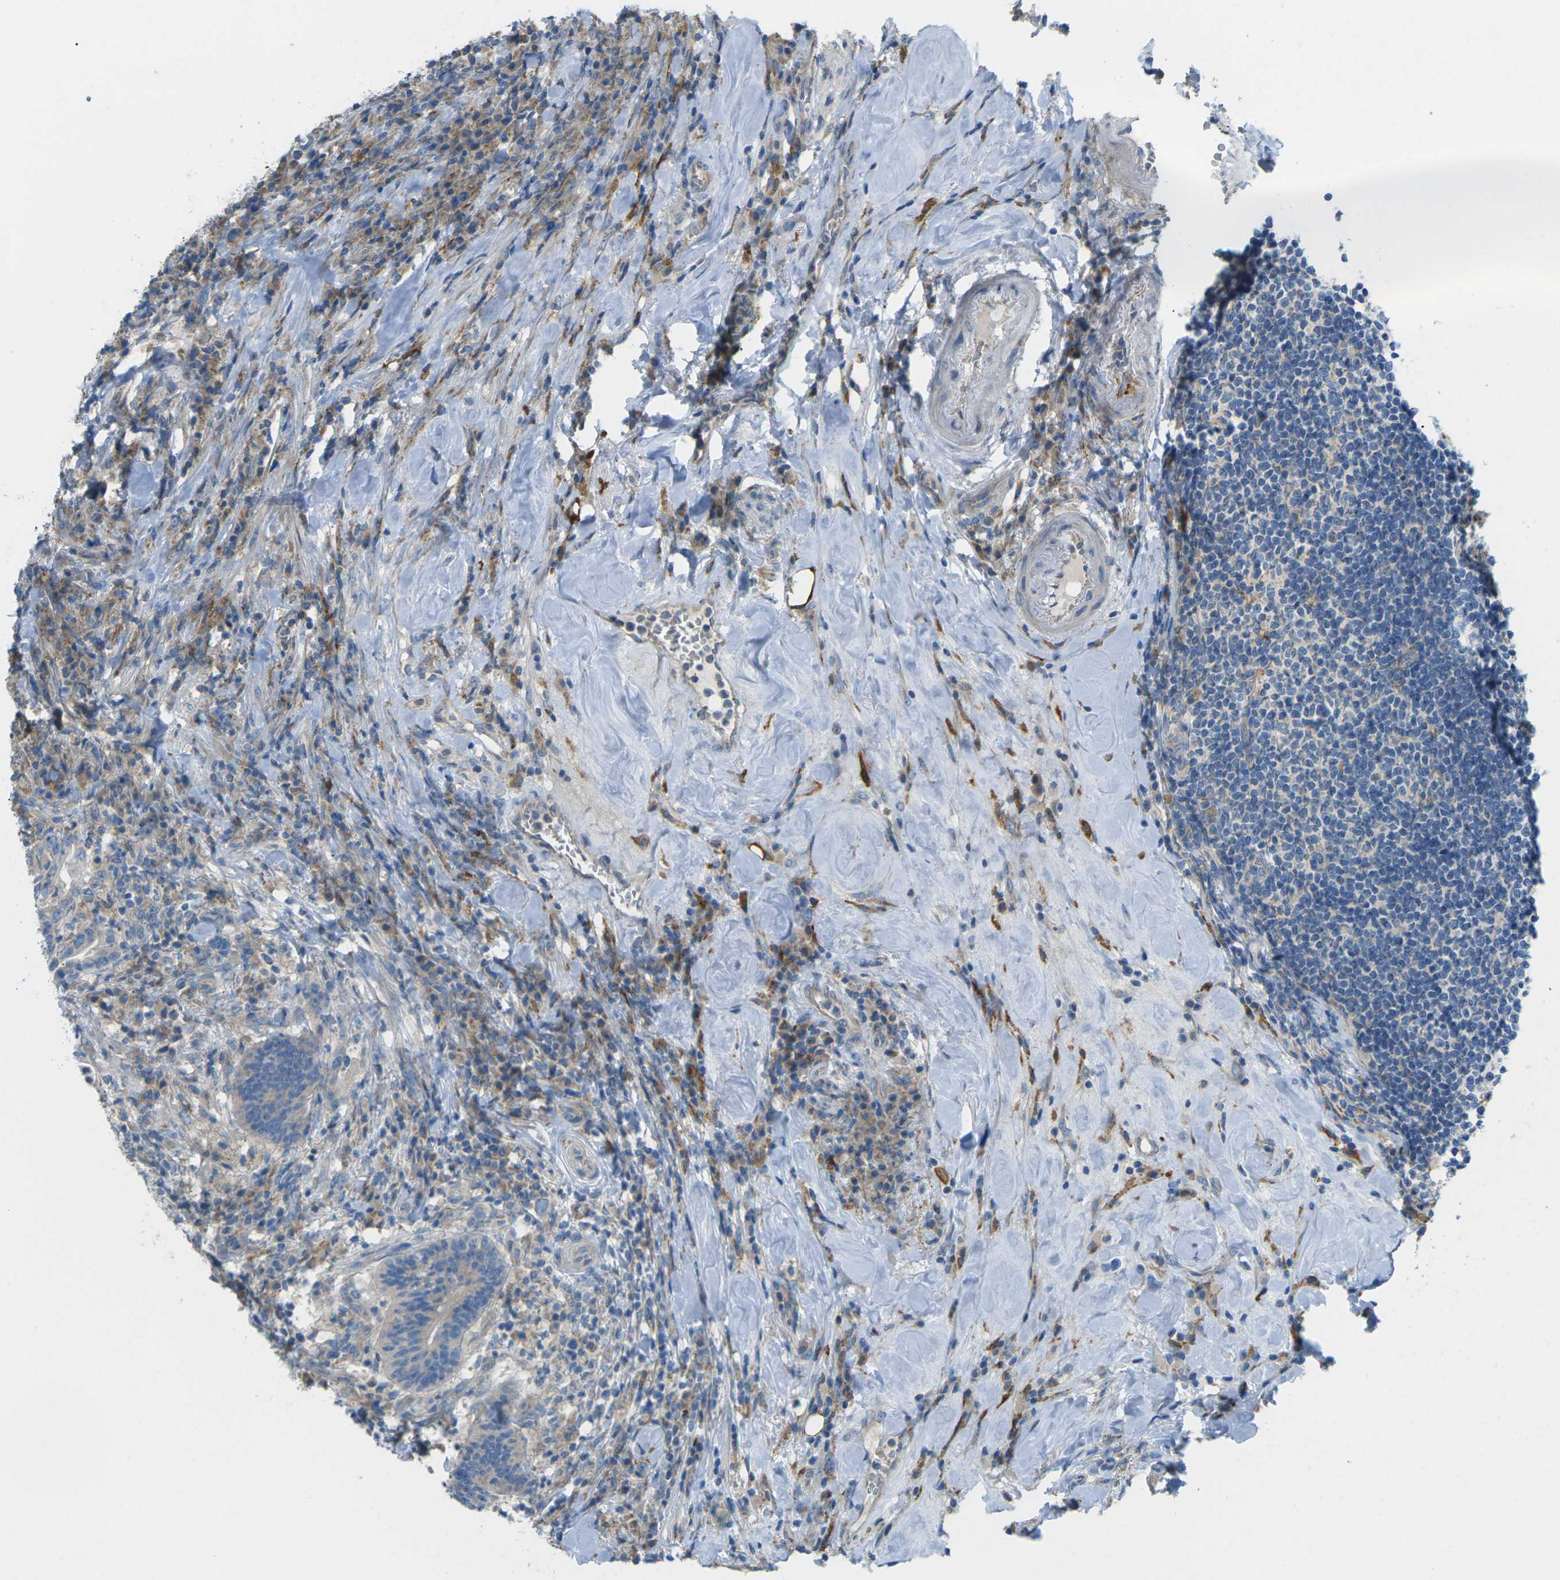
{"staining": {"intensity": "weak", "quantity": ">75%", "location": "cytoplasmic/membranous"}, "tissue": "colorectal cancer", "cell_type": "Tumor cells", "image_type": "cancer", "snomed": [{"axis": "morphology", "description": "Normal tissue, NOS"}, {"axis": "morphology", "description": "Adenocarcinoma, NOS"}, {"axis": "topography", "description": "Colon"}], "caption": "Protein analysis of adenocarcinoma (colorectal) tissue reveals weak cytoplasmic/membranous expression in about >75% of tumor cells. (brown staining indicates protein expression, while blue staining denotes nuclei).", "gene": "MYLK4", "patient": {"sex": "female", "age": 66}}